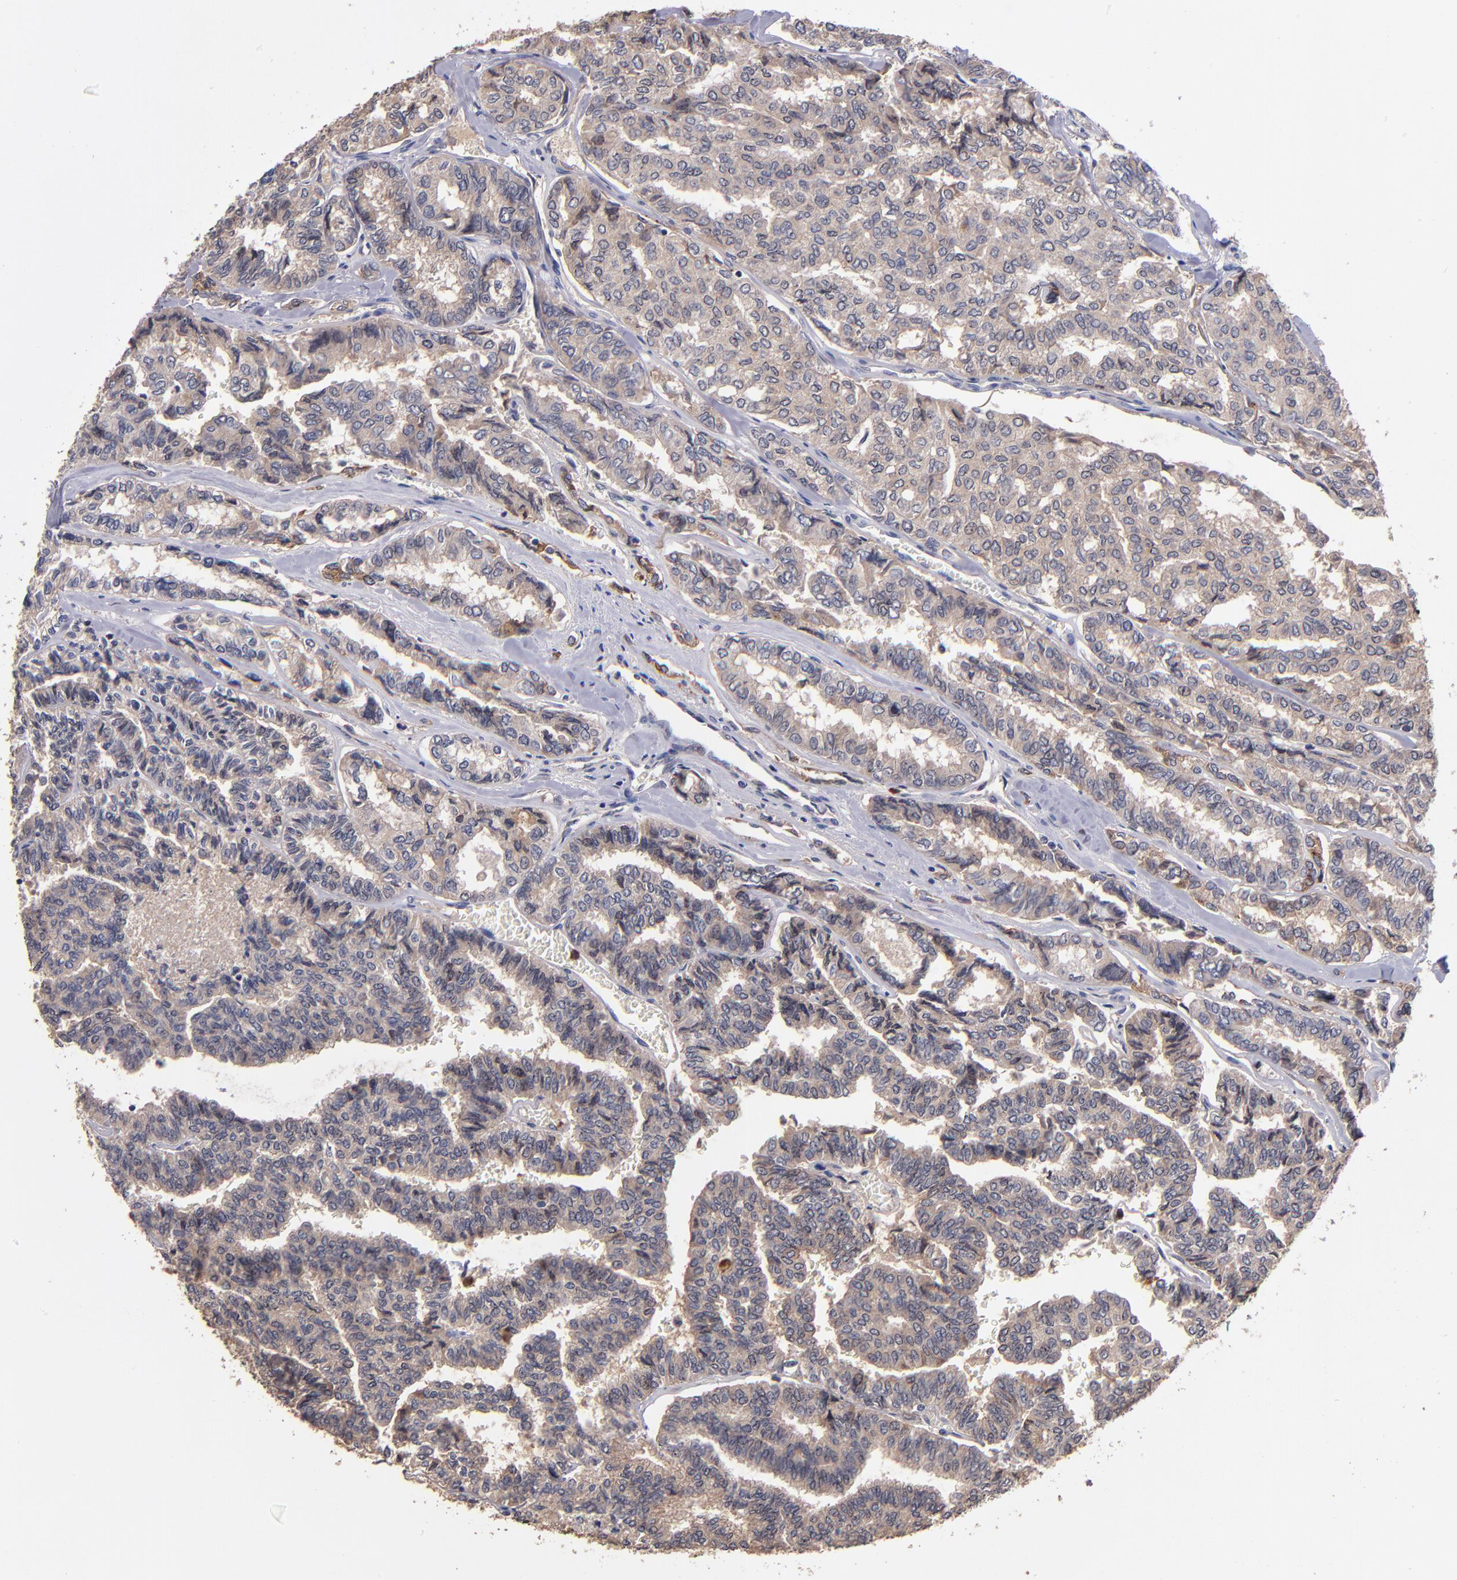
{"staining": {"intensity": "weak", "quantity": ">75%", "location": "cytoplasmic/membranous"}, "tissue": "thyroid cancer", "cell_type": "Tumor cells", "image_type": "cancer", "snomed": [{"axis": "morphology", "description": "Papillary adenocarcinoma, NOS"}, {"axis": "topography", "description": "Thyroid gland"}], "caption": "Immunohistochemical staining of papillary adenocarcinoma (thyroid) displays low levels of weak cytoplasmic/membranous positivity in approximately >75% of tumor cells.", "gene": "TTLL12", "patient": {"sex": "female", "age": 35}}